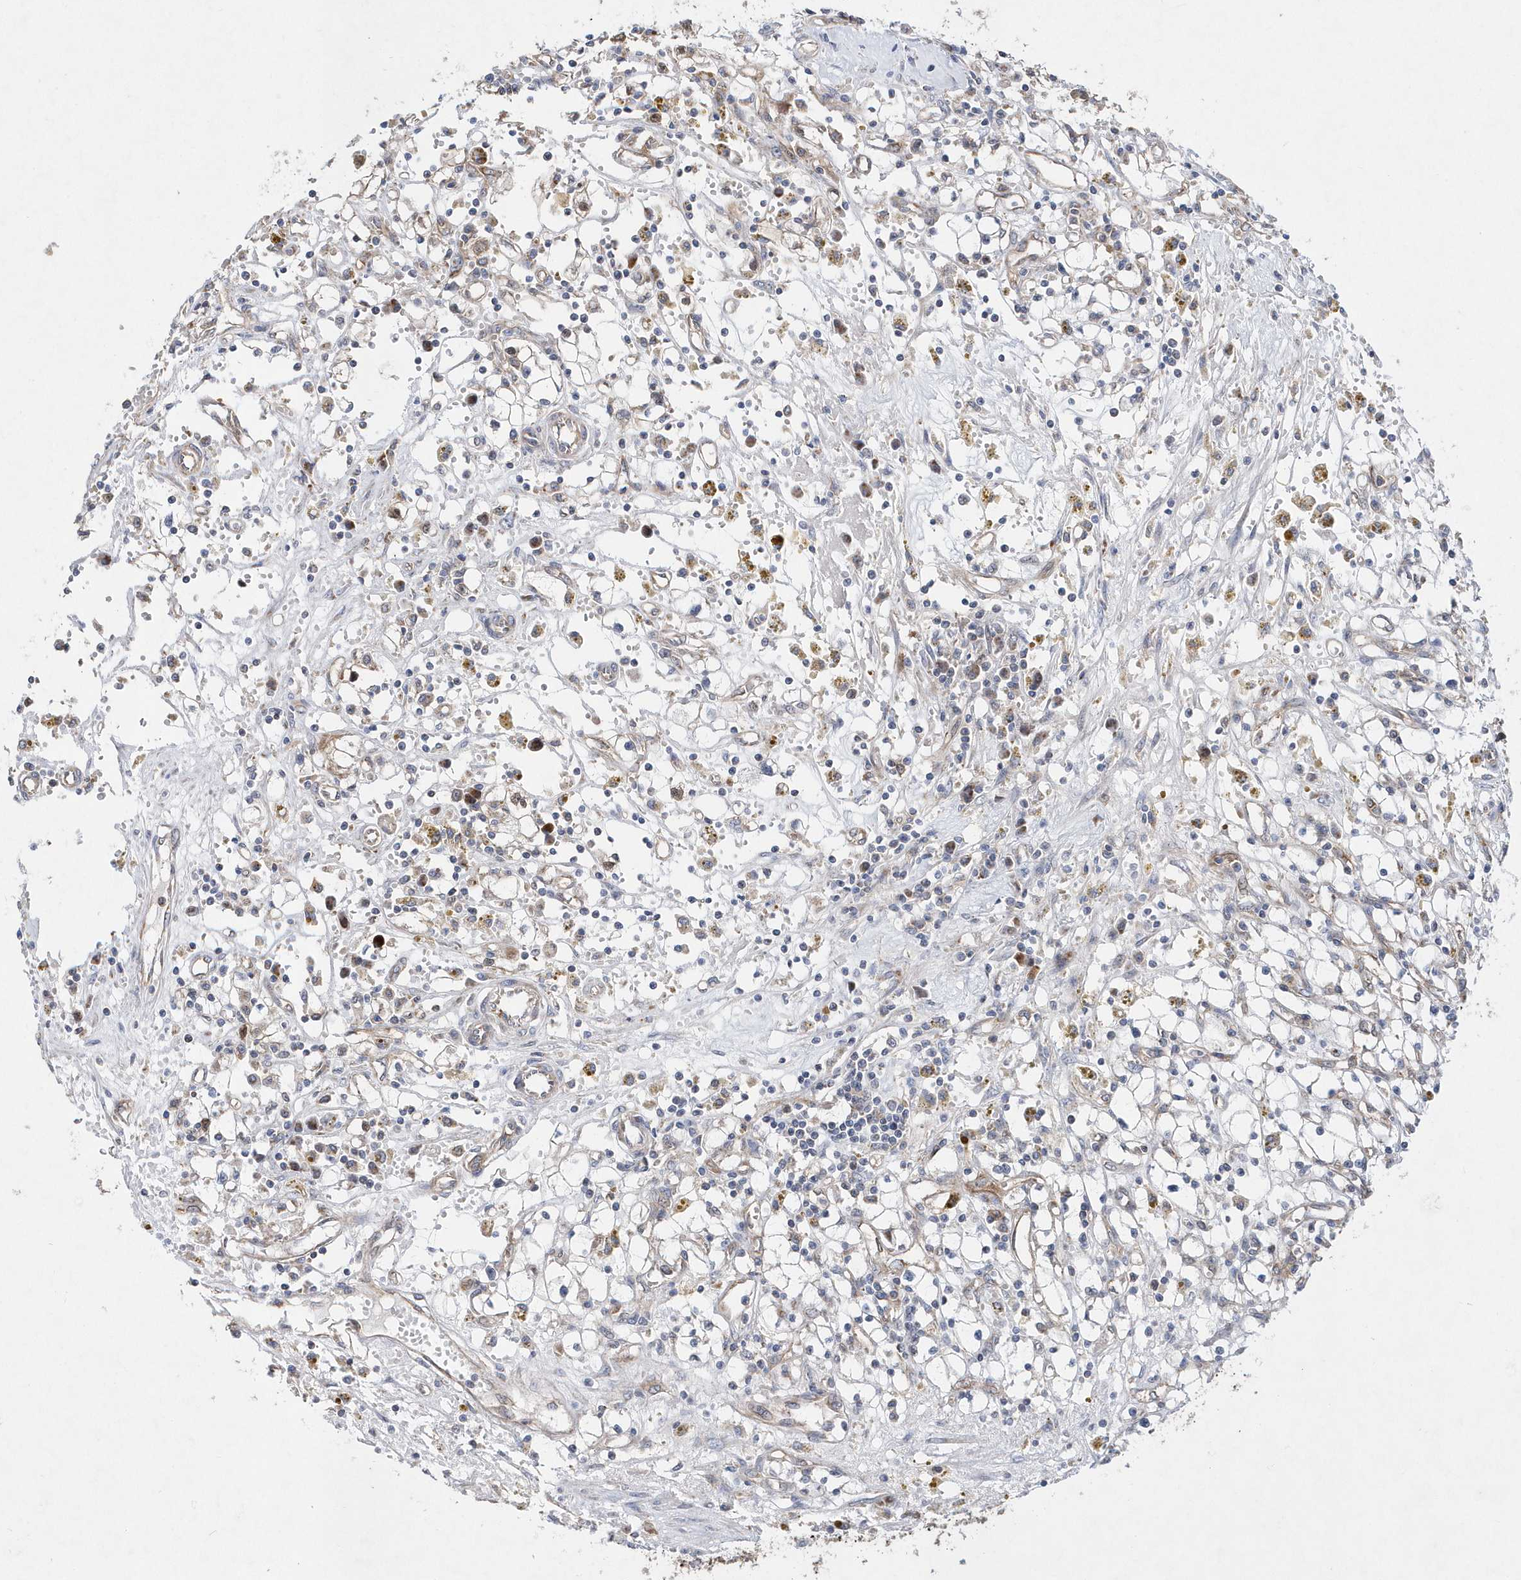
{"staining": {"intensity": "negative", "quantity": "none", "location": "none"}, "tissue": "renal cancer", "cell_type": "Tumor cells", "image_type": "cancer", "snomed": [{"axis": "morphology", "description": "Adenocarcinoma, NOS"}, {"axis": "topography", "description": "Kidney"}], "caption": "IHC histopathology image of renal adenocarcinoma stained for a protein (brown), which shows no staining in tumor cells. The staining is performed using DAB brown chromogen with nuclei counter-stained in using hematoxylin.", "gene": "JKAMP", "patient": {"sex": "male", "age": 56}}